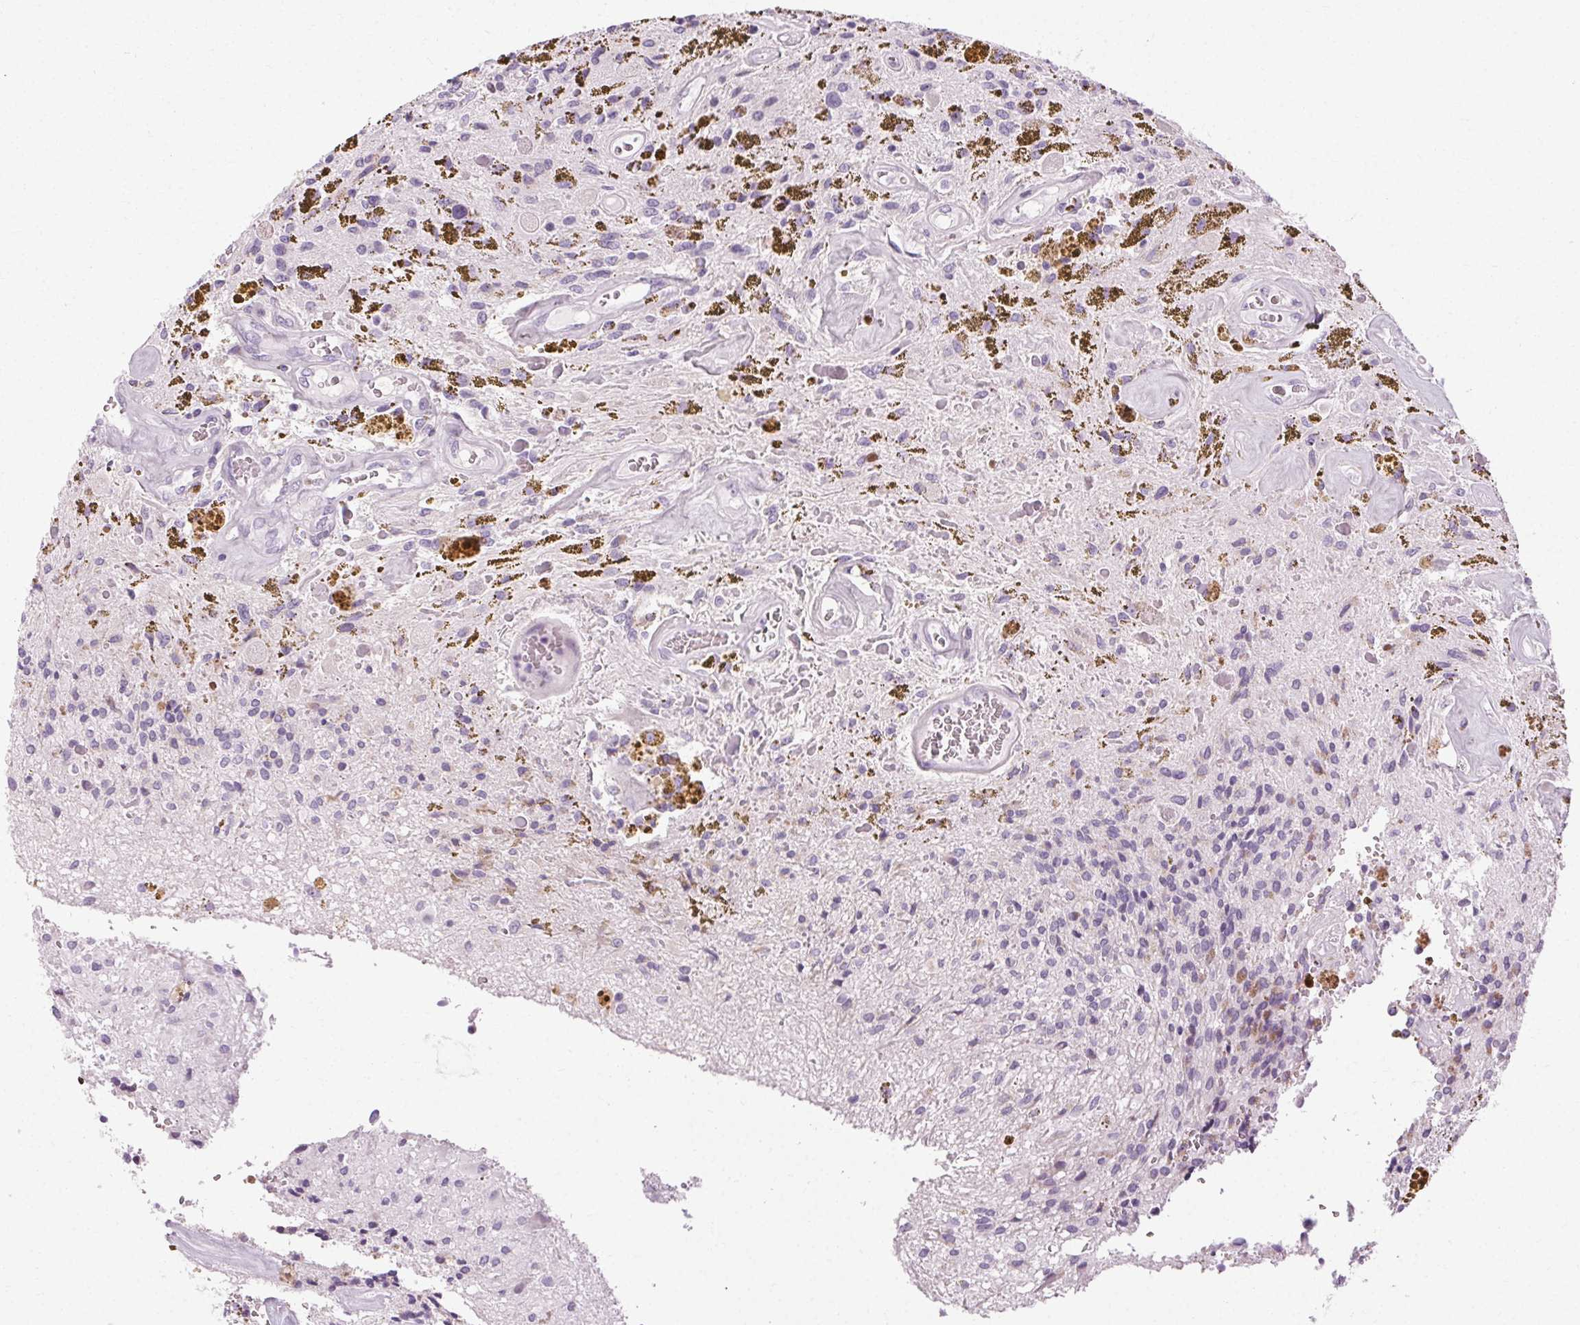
{"staining": {"intensity": "negative", "quantity": "none", "location": "none"}, "tissue": "glioma", "cell_type": "Tumor cells", "image_type": "cancer", "snomed": [{"axis": "morphology", "description": "Glioma, malignant, Low grade"}, {"axis": "topography", "description": "Cerebellum"}], "caption": "There is no significant staining in tumor cells of glioma.", "gene": "POMC", "patient": {"sex": "female", "age": 14}}